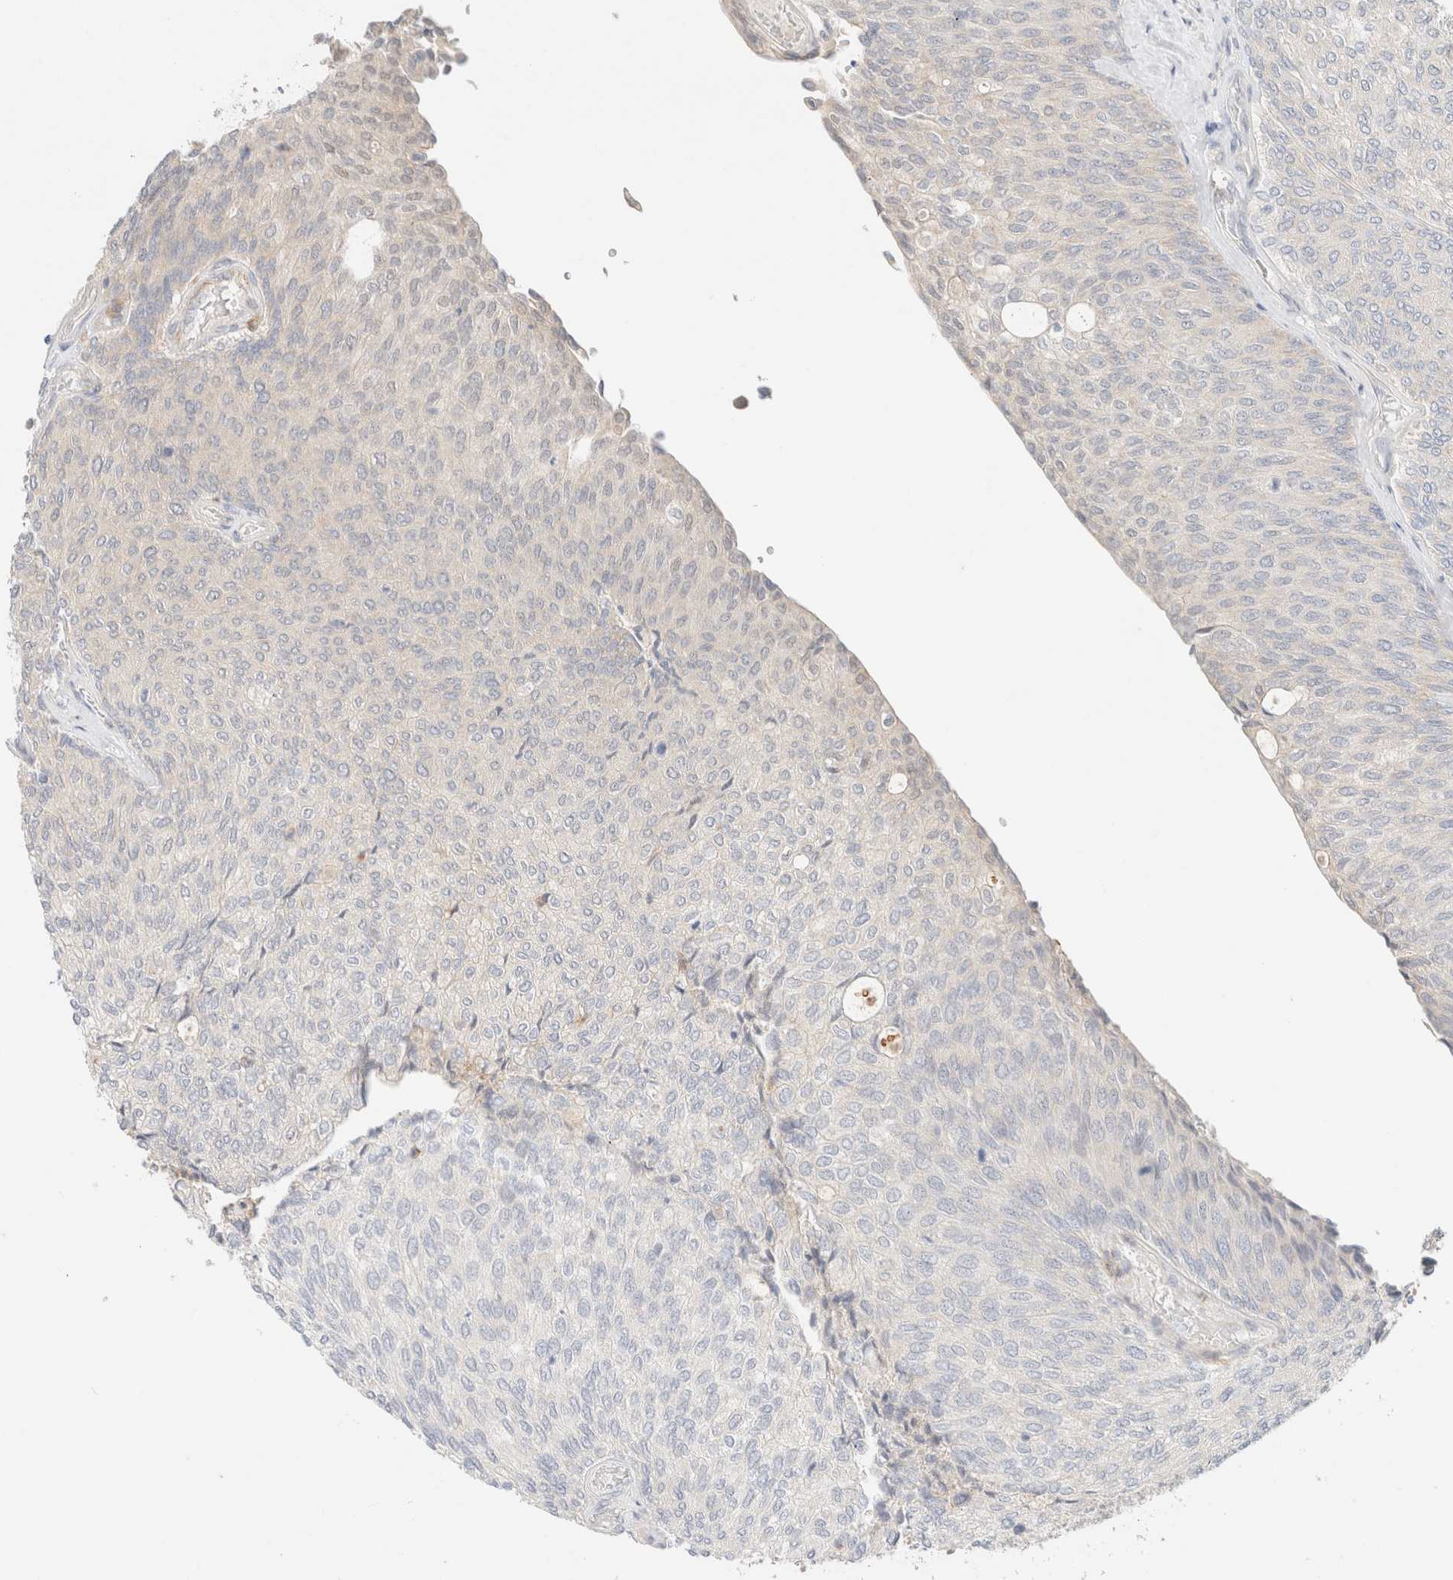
{"staining": {"intensity": "weak", "quantity": "<25%", "location": "cytoplasmic/membranous"}, "tissue": "urothelial cancer", "cell_type": "Tumor cells", "image_type": "cancer", "snomed": [{"axis": "morphology", "description": "Urothelial carcinoma, Low grade"}, {"axis": "topography", "description": "Urinary bladder"}], "caption": "Urothelial cancer stained for a protein using immunohistochemistry reveals no staining tumor cells.", "gene": "UNC13B", "patient": {"sex": "female", "age": 79}}